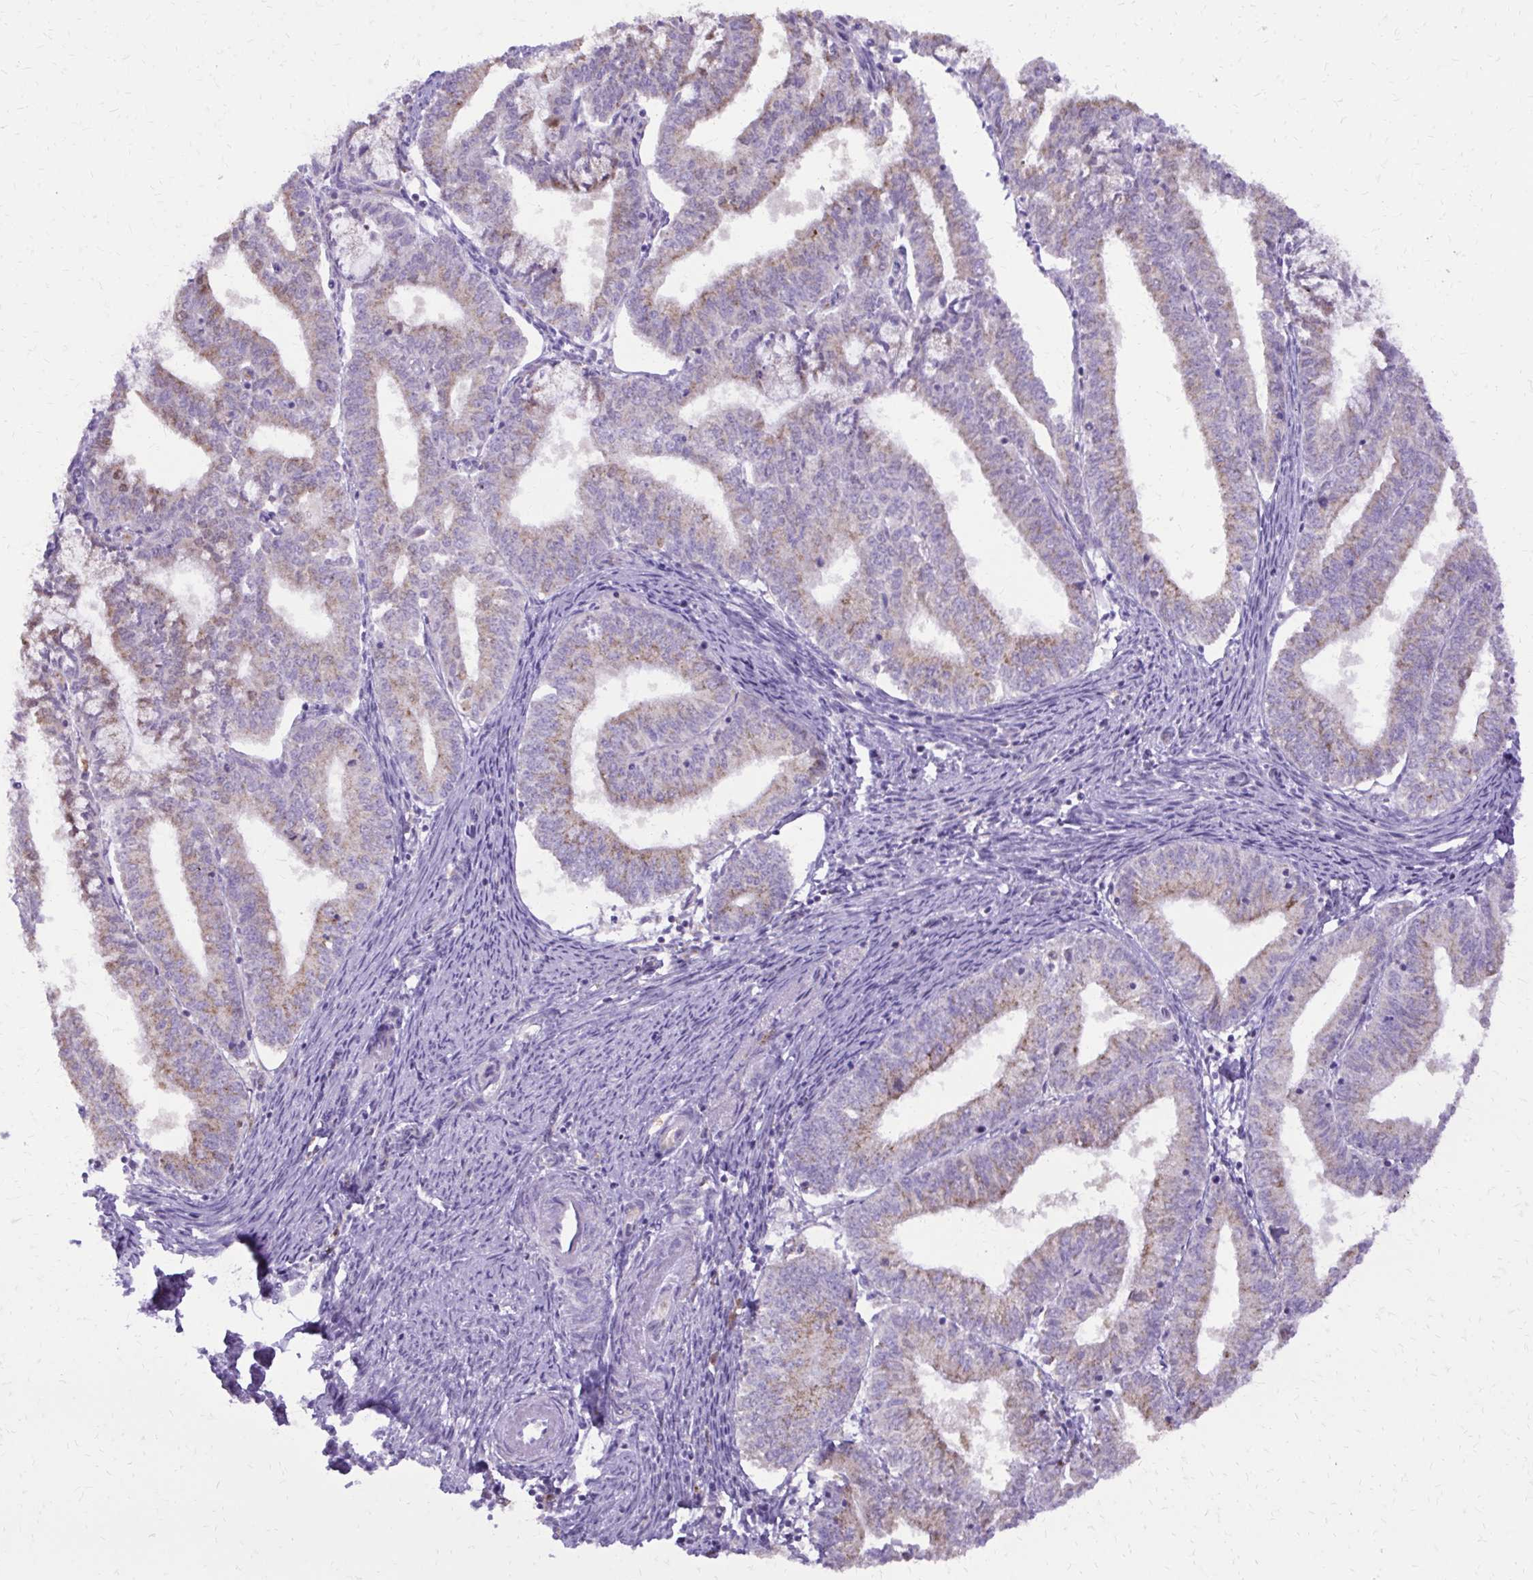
{"staining": {"intensity": "weak", "quantity": "25%-75%", "location": "cytoplasmic/membranous"}, "tissue": "endometrial cancer", "cell_type": "Tumor cells", "image_type": "cancer", "snomed": [{"axis": "morphology", "description": "Adenocarcinoma, NOS"}, {"axis": "topography", "description": "Endometrium"}], "caption": "Endometrial cancer (adenocarcinoma) stained with IHC demonstrates weak cytoplasmic/membranous expression in about 25%-75% of tumor cells.", "gene": "CAT", "patient": {"sex": "female", "age": 61}}